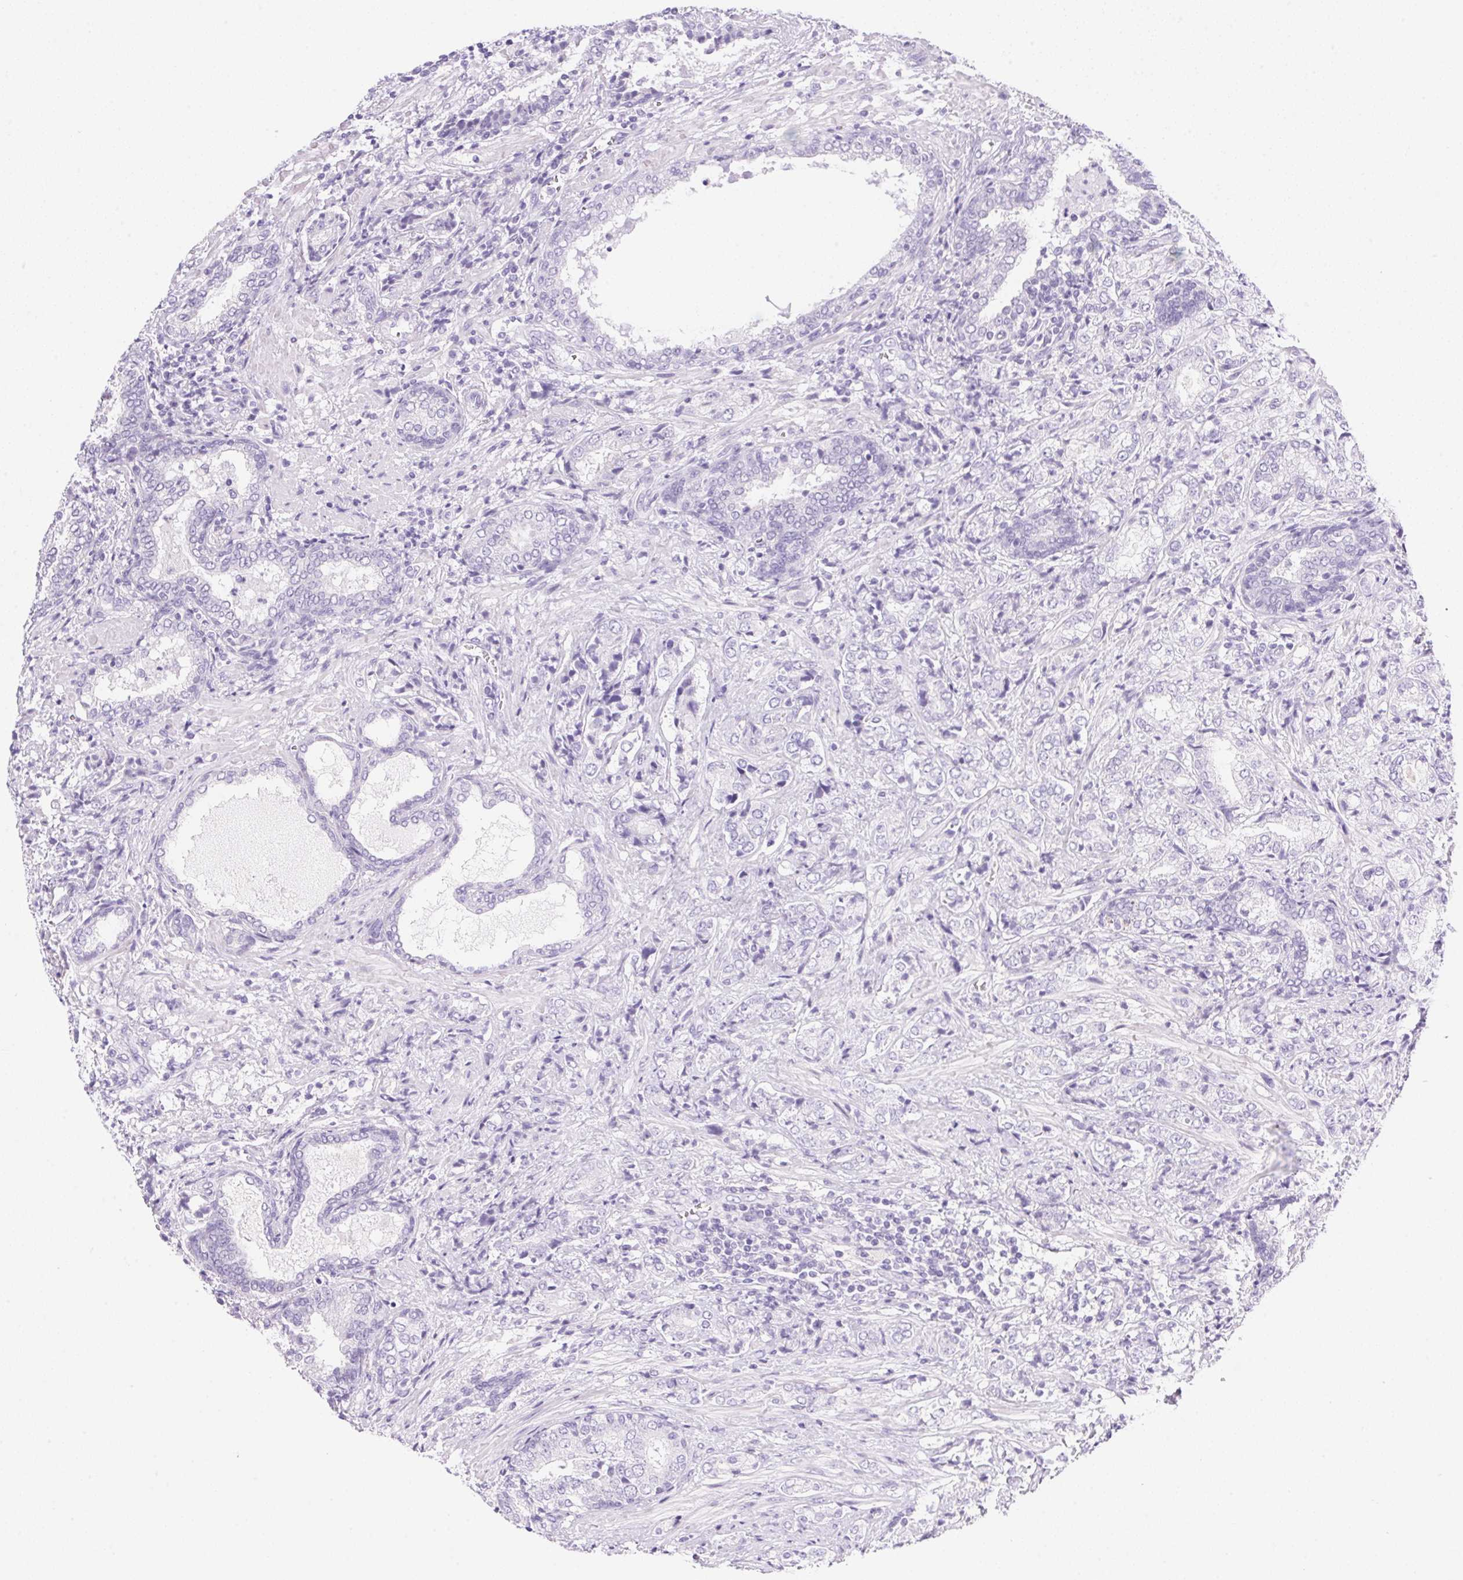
{"staining": {"intensity": "negative", "quantity": "none", "location": "none"}, "tissue": "prostate cancer", "cell_type": "Tumor cells", "image_type": "cancer", "snomed": [{"axis": "morphology", "description": "Adenocarcinoma, High grade"}, {"axis": "topography", "description": "Prostate"}], "caption": "Prostate cancer was stained to show a protein in brown. There is no significant staining in tumor cells. The staining was performed using DAB to visualize the protein expression in brown, while the nuclei were stained in blue with hematoxylin (Magnification: 20x).", "gene": "DHCR24", "patient": {"sex": "male", "age": 62}}